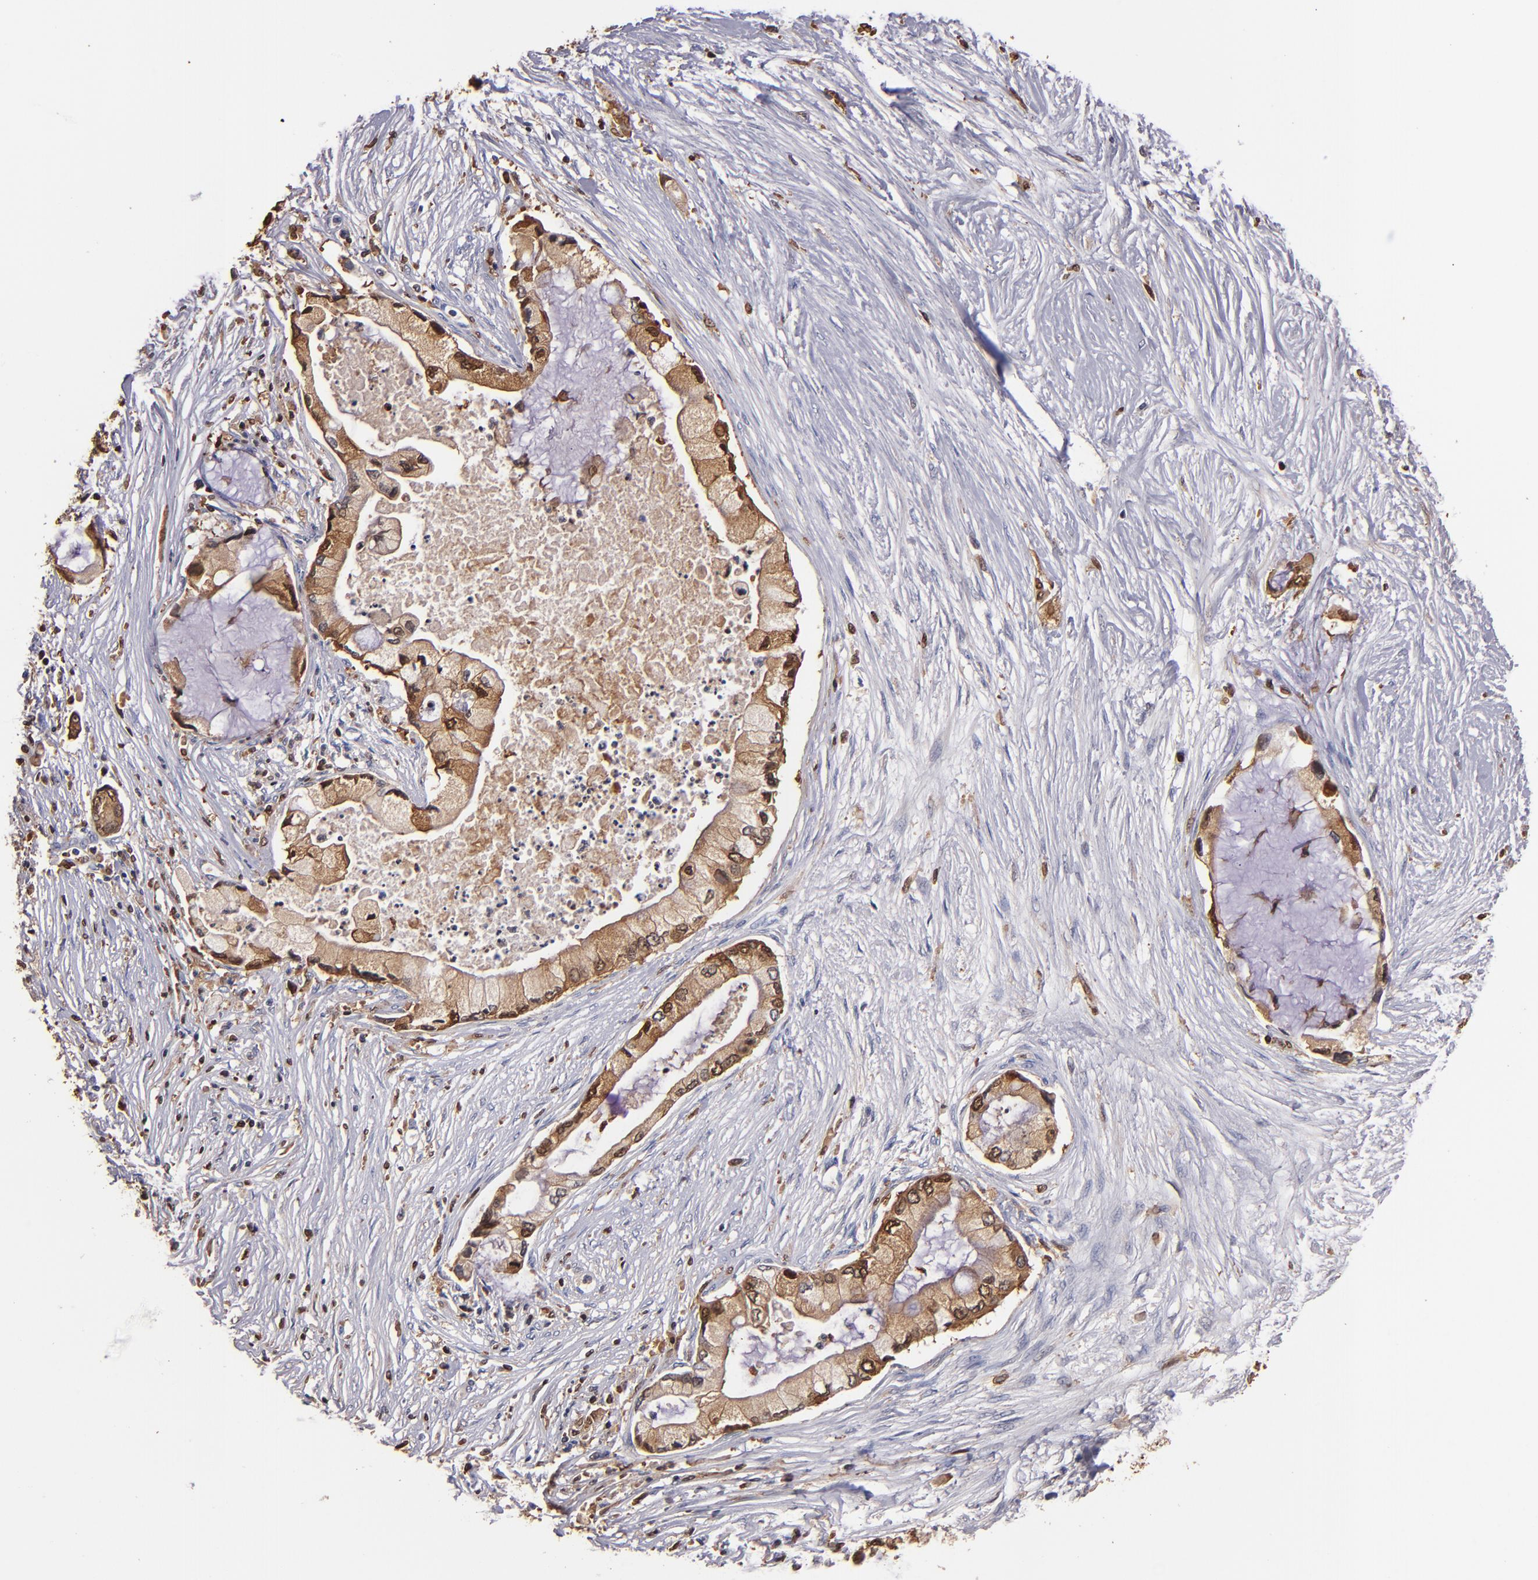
{"staining": {"intensity": "moderate", "quantity": "<25%", "location": "cytoplasmic/membranous,nuclear"}, "tissue": "pancreatic cancer", "cell_type": "Tumor cells", "image_type": "cancer", "snomed": [{"axis": "morphology", "description": "Adenocarcinoma, NOS"}, {"axis": "topography", "description": "Pancreas"}], "caption": "Immunohistochemical staining of pancreatic cancer shows low levels of moderate cytoplasmic/membranous and nuclear protein positivity in about <25% of tumor cells. (IHC, brightfield microscopy, high magnification).", "gene": "S100A4", "patient": {"sex": "female", "age": 59}}